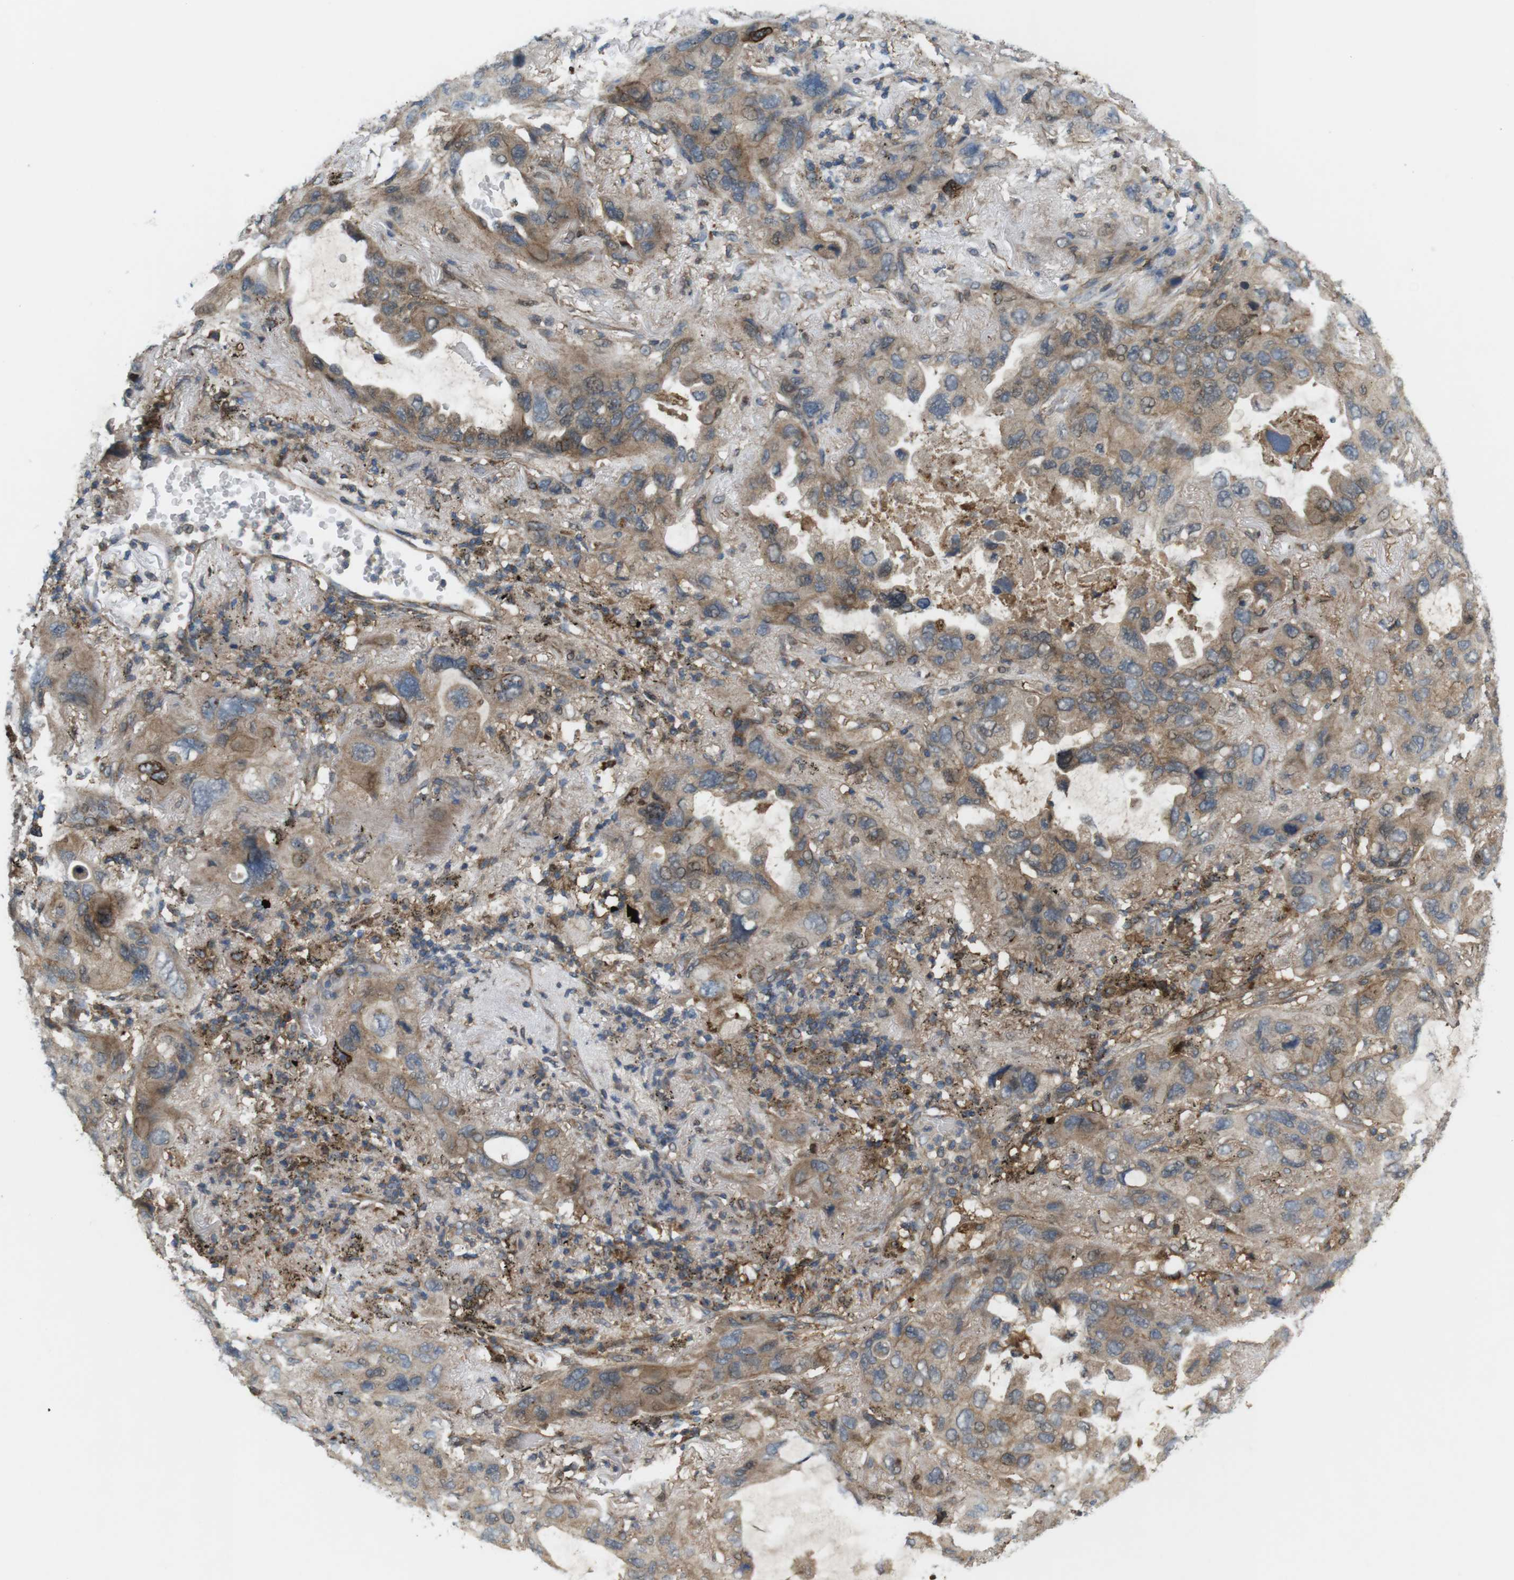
{"staining": {"intensity": "moderate", "quantity": "25%-75%", "location": "cytoplasmic/membranous"}, "tissue": "lung cancer", "cell_type": "Tumor cells", "image_type": "cancer", "snomed": [{"axis": "morphology", "description": "Squamous cell carcinoma, NOS"}, {"axis": "topography", "description": "Lung"}], "caption": "Immunohistochemical staining of lung cancer (squamous cell carcinoma) demonstrates medium levels of moderate cytoplasmic/membranous staining in approximately 25%-75% of tumor cells. (DAB (3,3'-diaminobenzidine) = brown stain, brightfield microscopy at high magnification).", "gene": "DDAH2", "patient": {"sex": "female", "age": 73}}